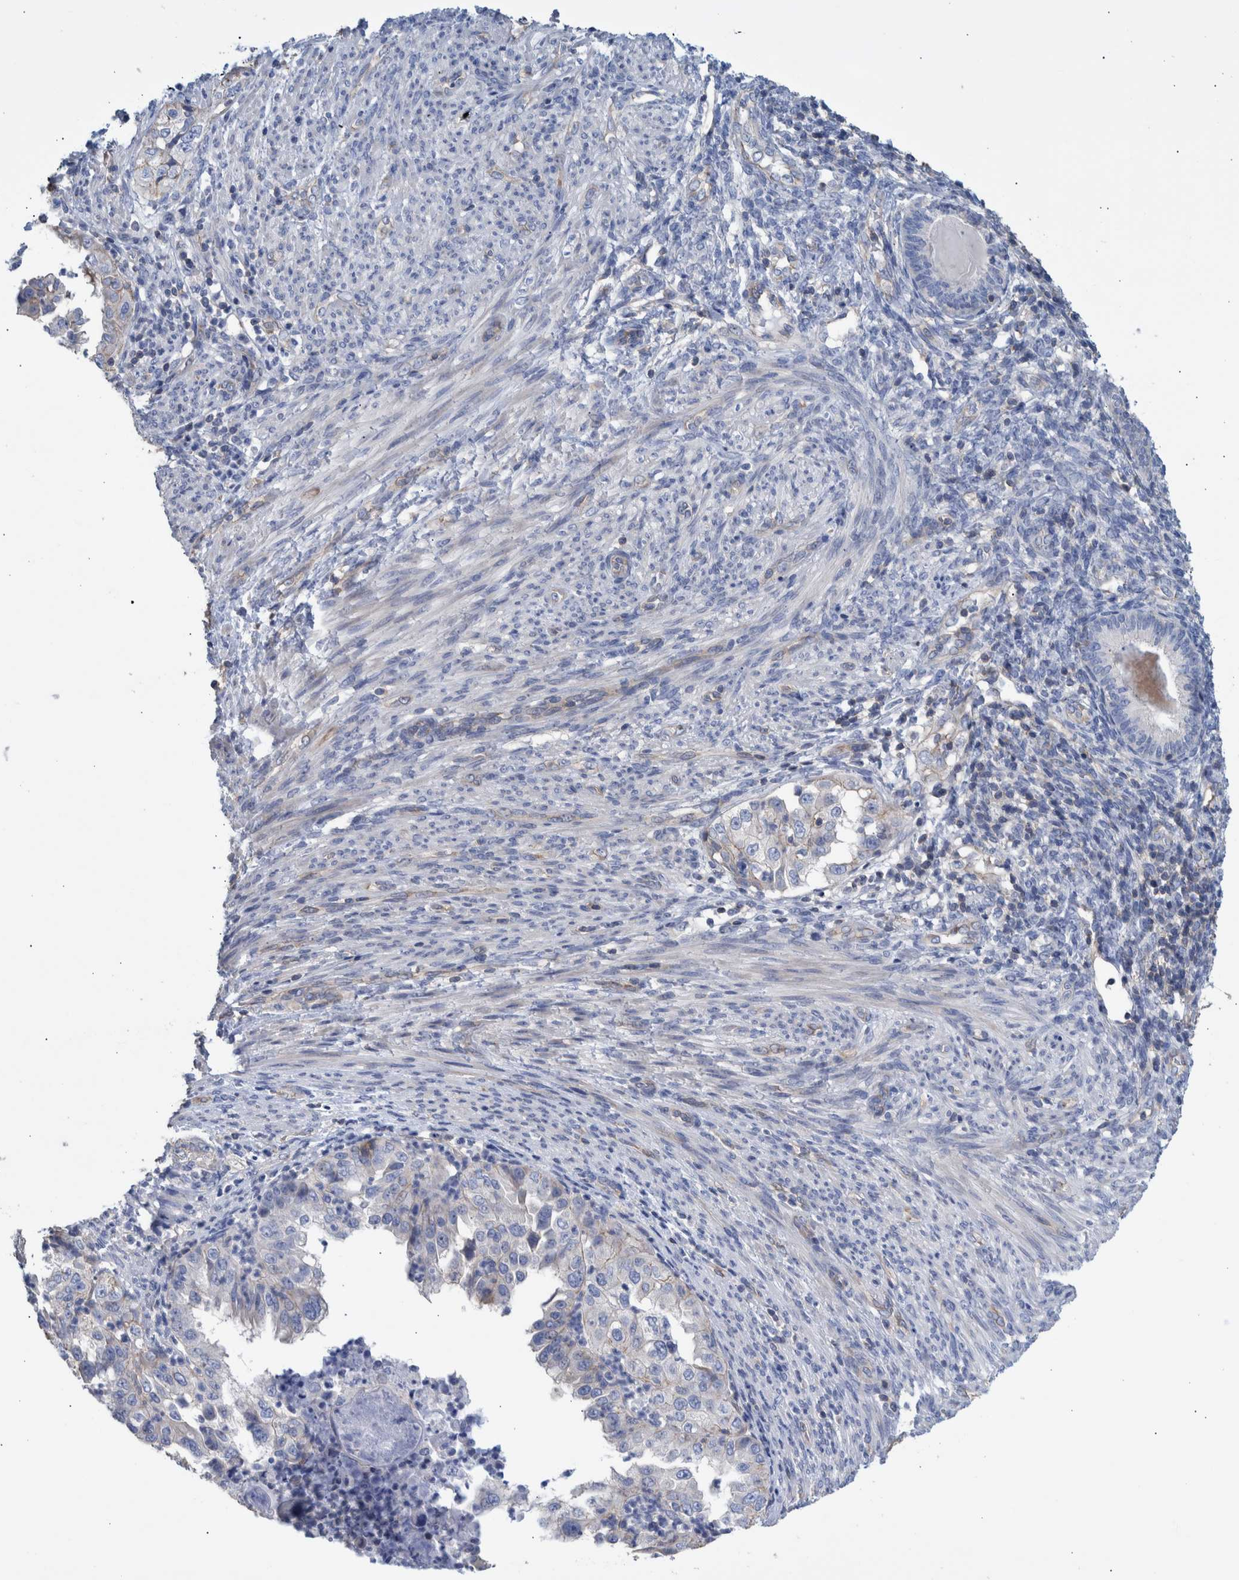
{"staining": {"intensity": "negative", "quantity": "none", "location": "none"}, "tissue": "endometrial cancer", "cell_type": "Tumor cells", "image_type": "cancer", "snomed": [{"axis": "morphology", "description": "Adenocarcinoma, NOS"}, {"axis": "topography", "description": "Endometrium"}], "caption": "Endometrial cancer was stained to show a protein in brown. There is no significant expression in tumor cells. Brightfield microscopy of IHC stained with DAB (brown) and hematoxylin (blue), captured at high magnification.", "gene": "PPP3CC", "patient": {"sex": "female", "age": 85}}